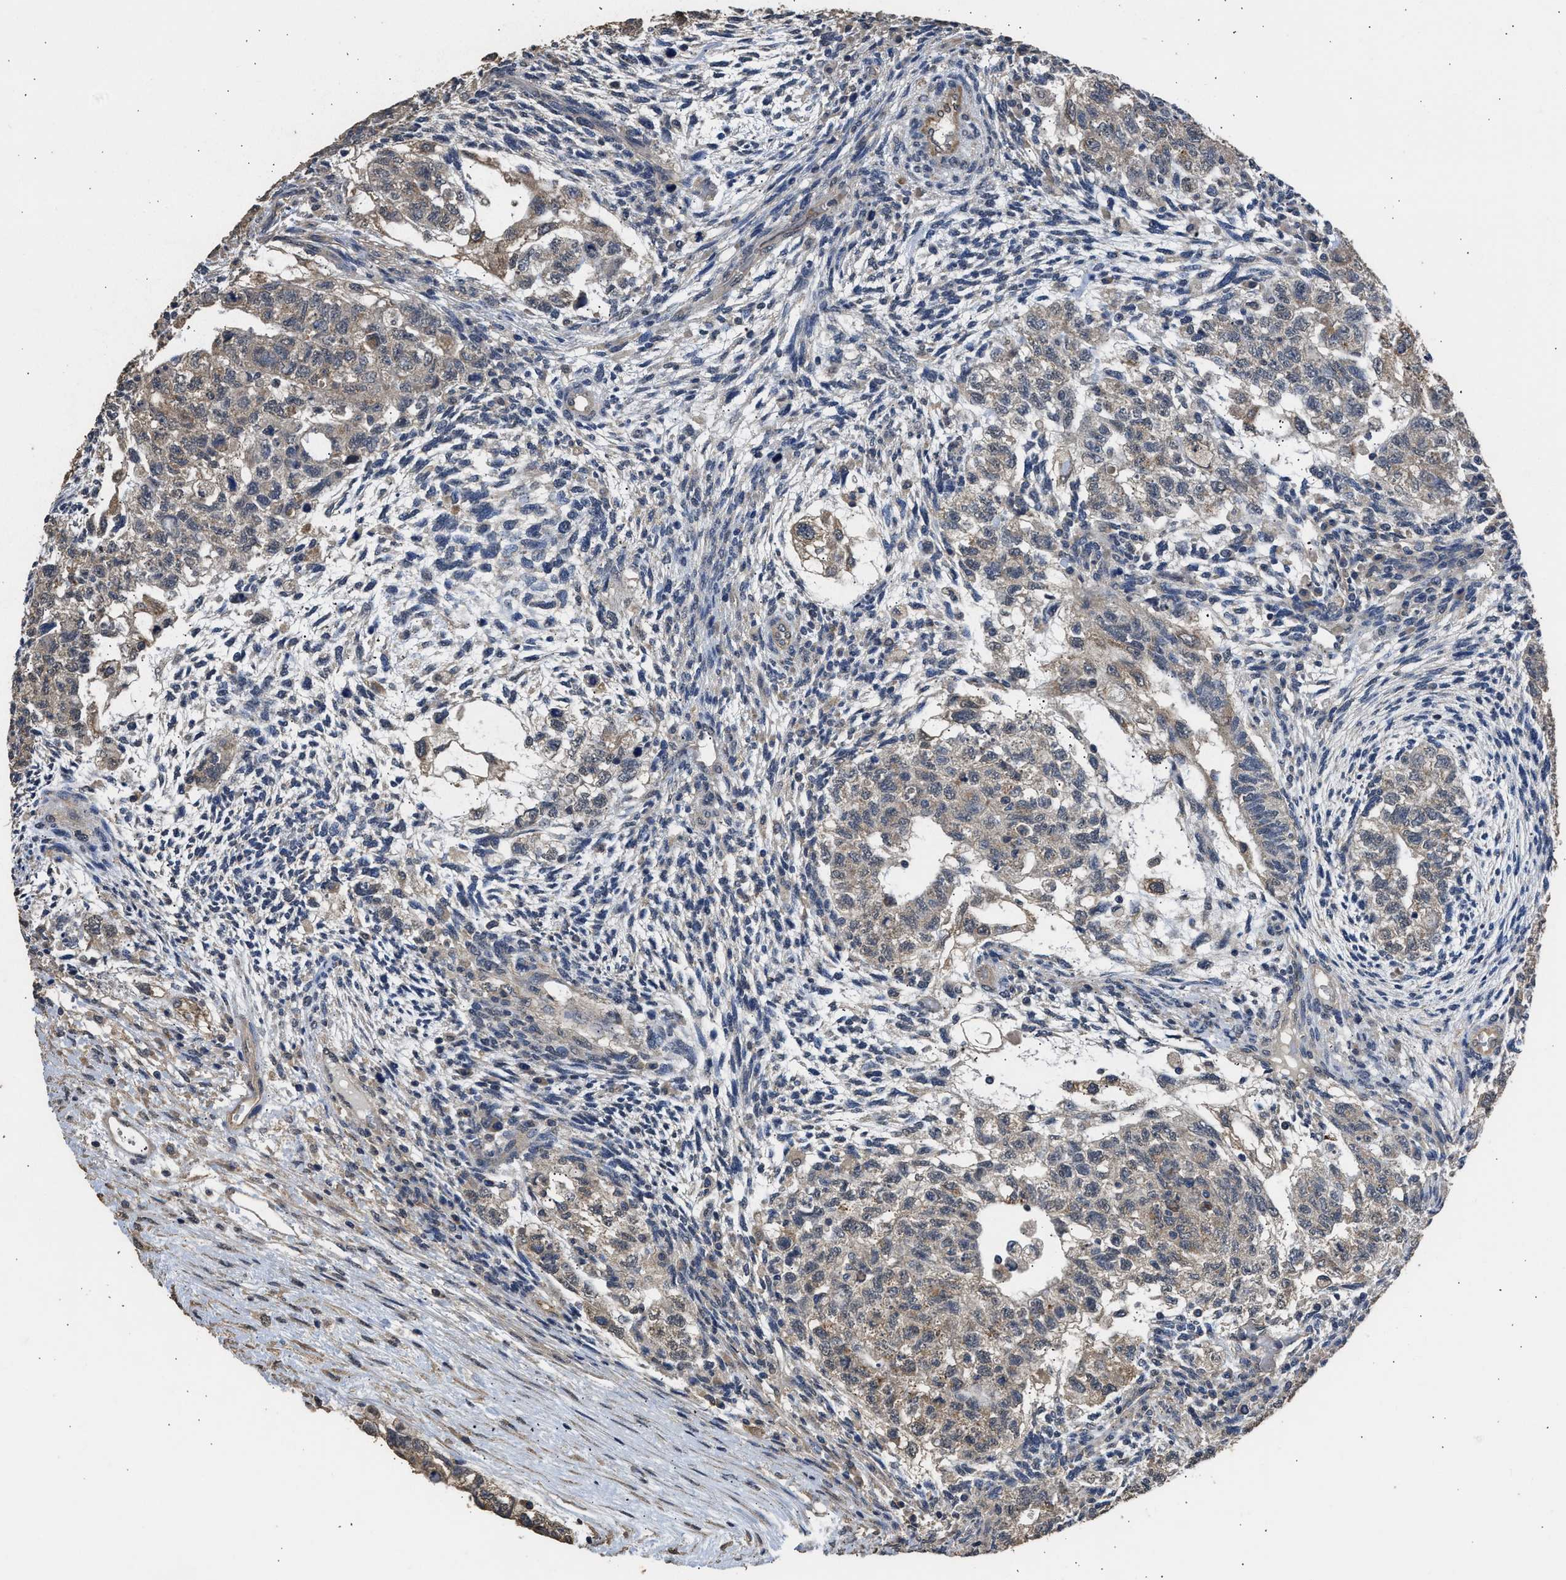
{"staining": {"intensity": "weak", "quantity": "25%-75%", "location": "cytoplasmic/membranous"}, "tissue": "testis cancer", "cell_type": "Tumor cells", "image_type": "cancer", "snomed": [{"axis": "morphology", "description": "Normal tissue, NOS"}, {"axis": "morphology", "description": "Carcinoma, Embryonal, NOS"}, {"axis": "topography", "description": "Testis"}], "caption": "Weak cytoplasmic/membranous expression is seen in approximately 25%-75% of tumor cells in testis cancer.", "gene": "SPINT2", "patient": {"sex": "male", "age": 36}}